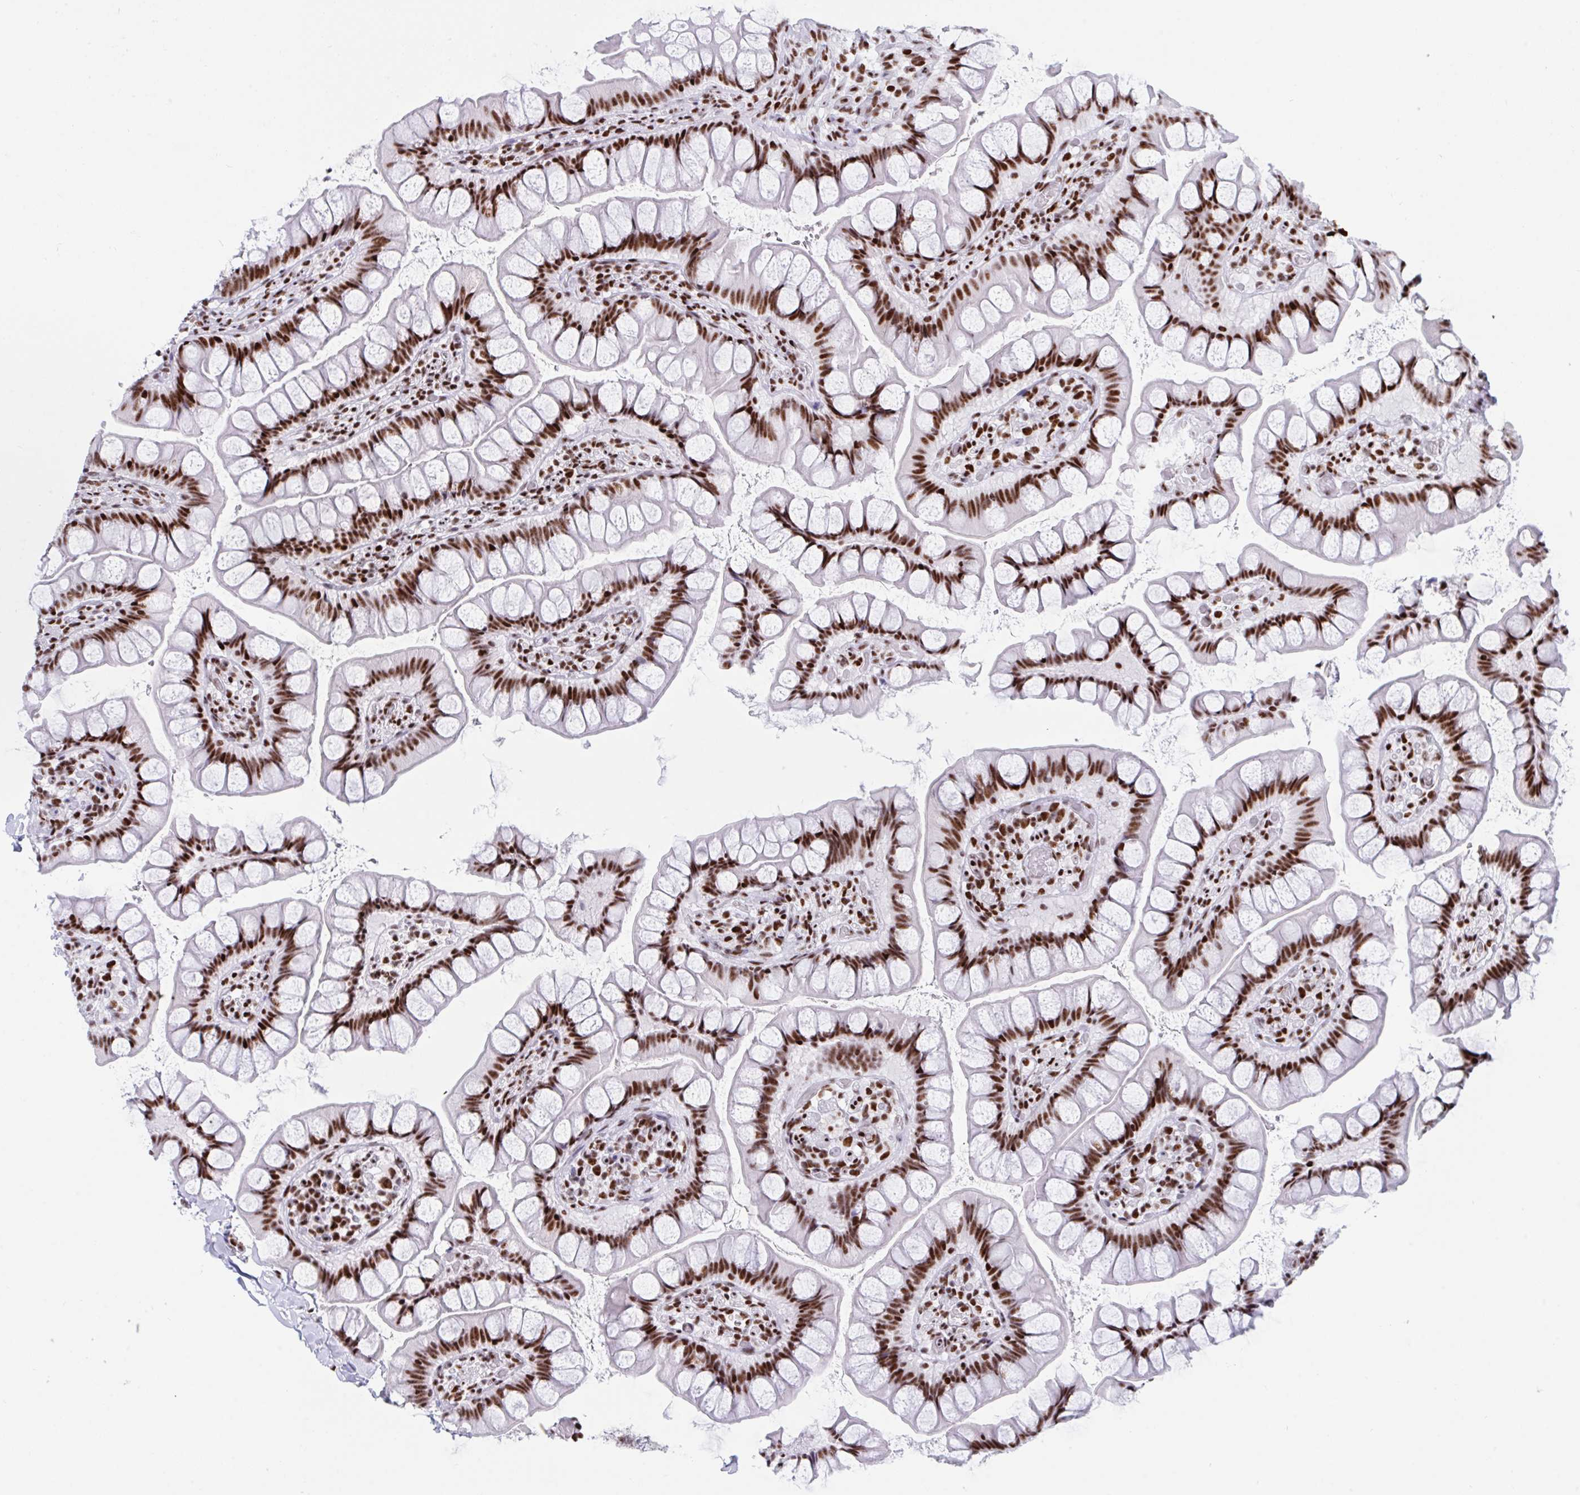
{"staining": {"intensity": "strong", "quantity": ">75%", "location": "nuclear"}, "tissue": "small intestine", "cell_type": "Glandular cells", "image_type": "normal", "snomed": [{"axis": "morphology", "description": "Normal tissue, NOS"}, {"axis": "topography", "description": "Small intestine"}], "caption": "Approximately >75% of glandular cells in benign human small intestine reveal strong nuclear protein positivity as visualized by brown immunohistochemical staining.", "gene": "IKZF2", "patient": {"sex": "male", "age": 70}}